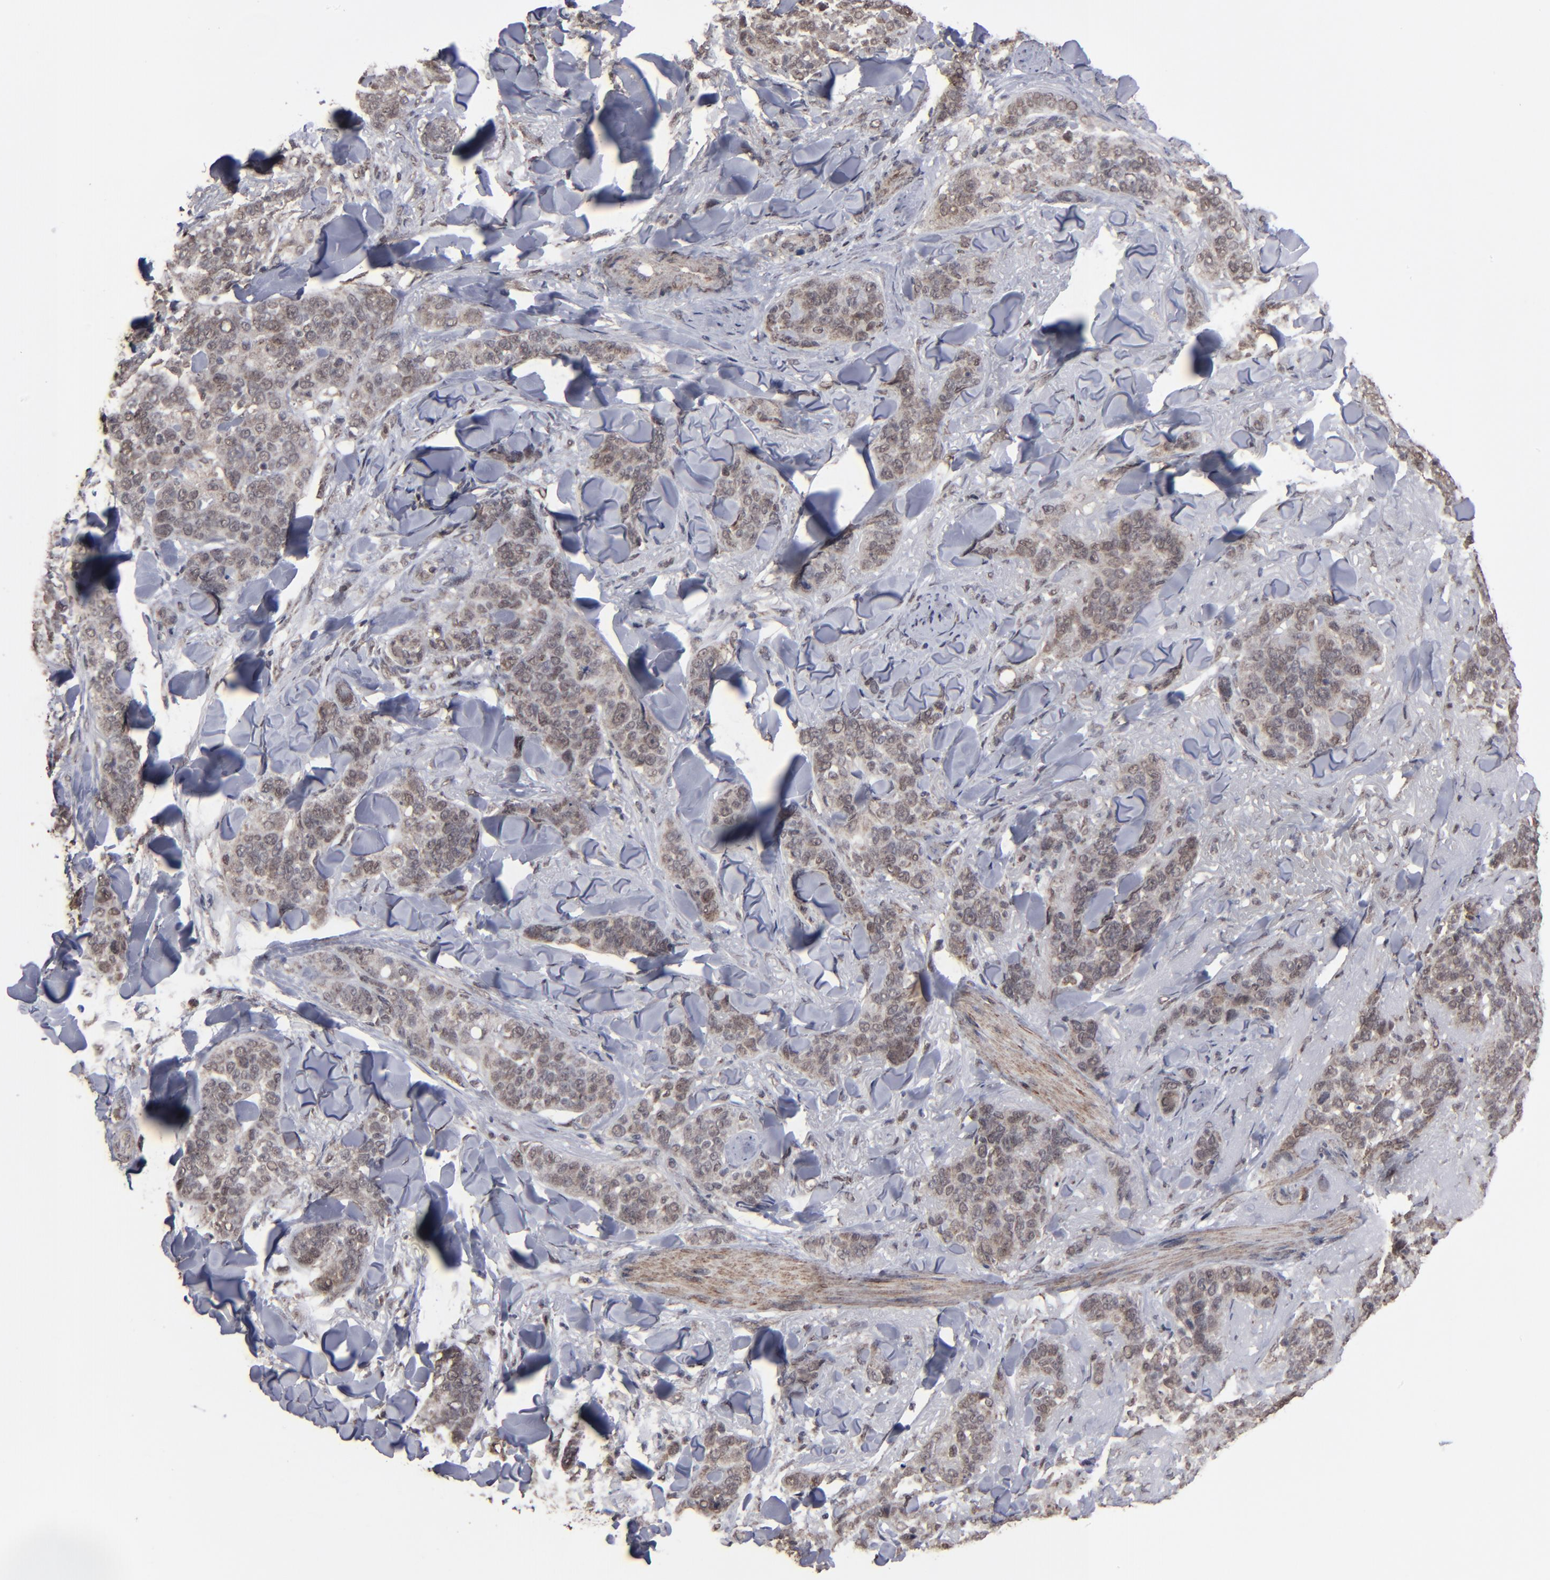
{"staining": {"intensity": "weak", "quantity": ">75%", "location": "cytoplasmic/membranous"}, "tissue": "skin cancer", "cell_type": "Tumor cells", "image_type": "cancer", "snomed": [{"axis": "morphology", "description": "Normal tissue, NOS"}, {"axis": "morphology", "description": "Squamous cell carcinoma, NOS"}, {"axis": "topography", "description": "Skin"}], "caption": "Skin squamous cell carcinoma stained with IHC demonstrates weak cytoplasmic/membranous staining in about >75% of tumor cells.", "gene": "BNIP3", "patient": {"sex": "female", "age": 83}}